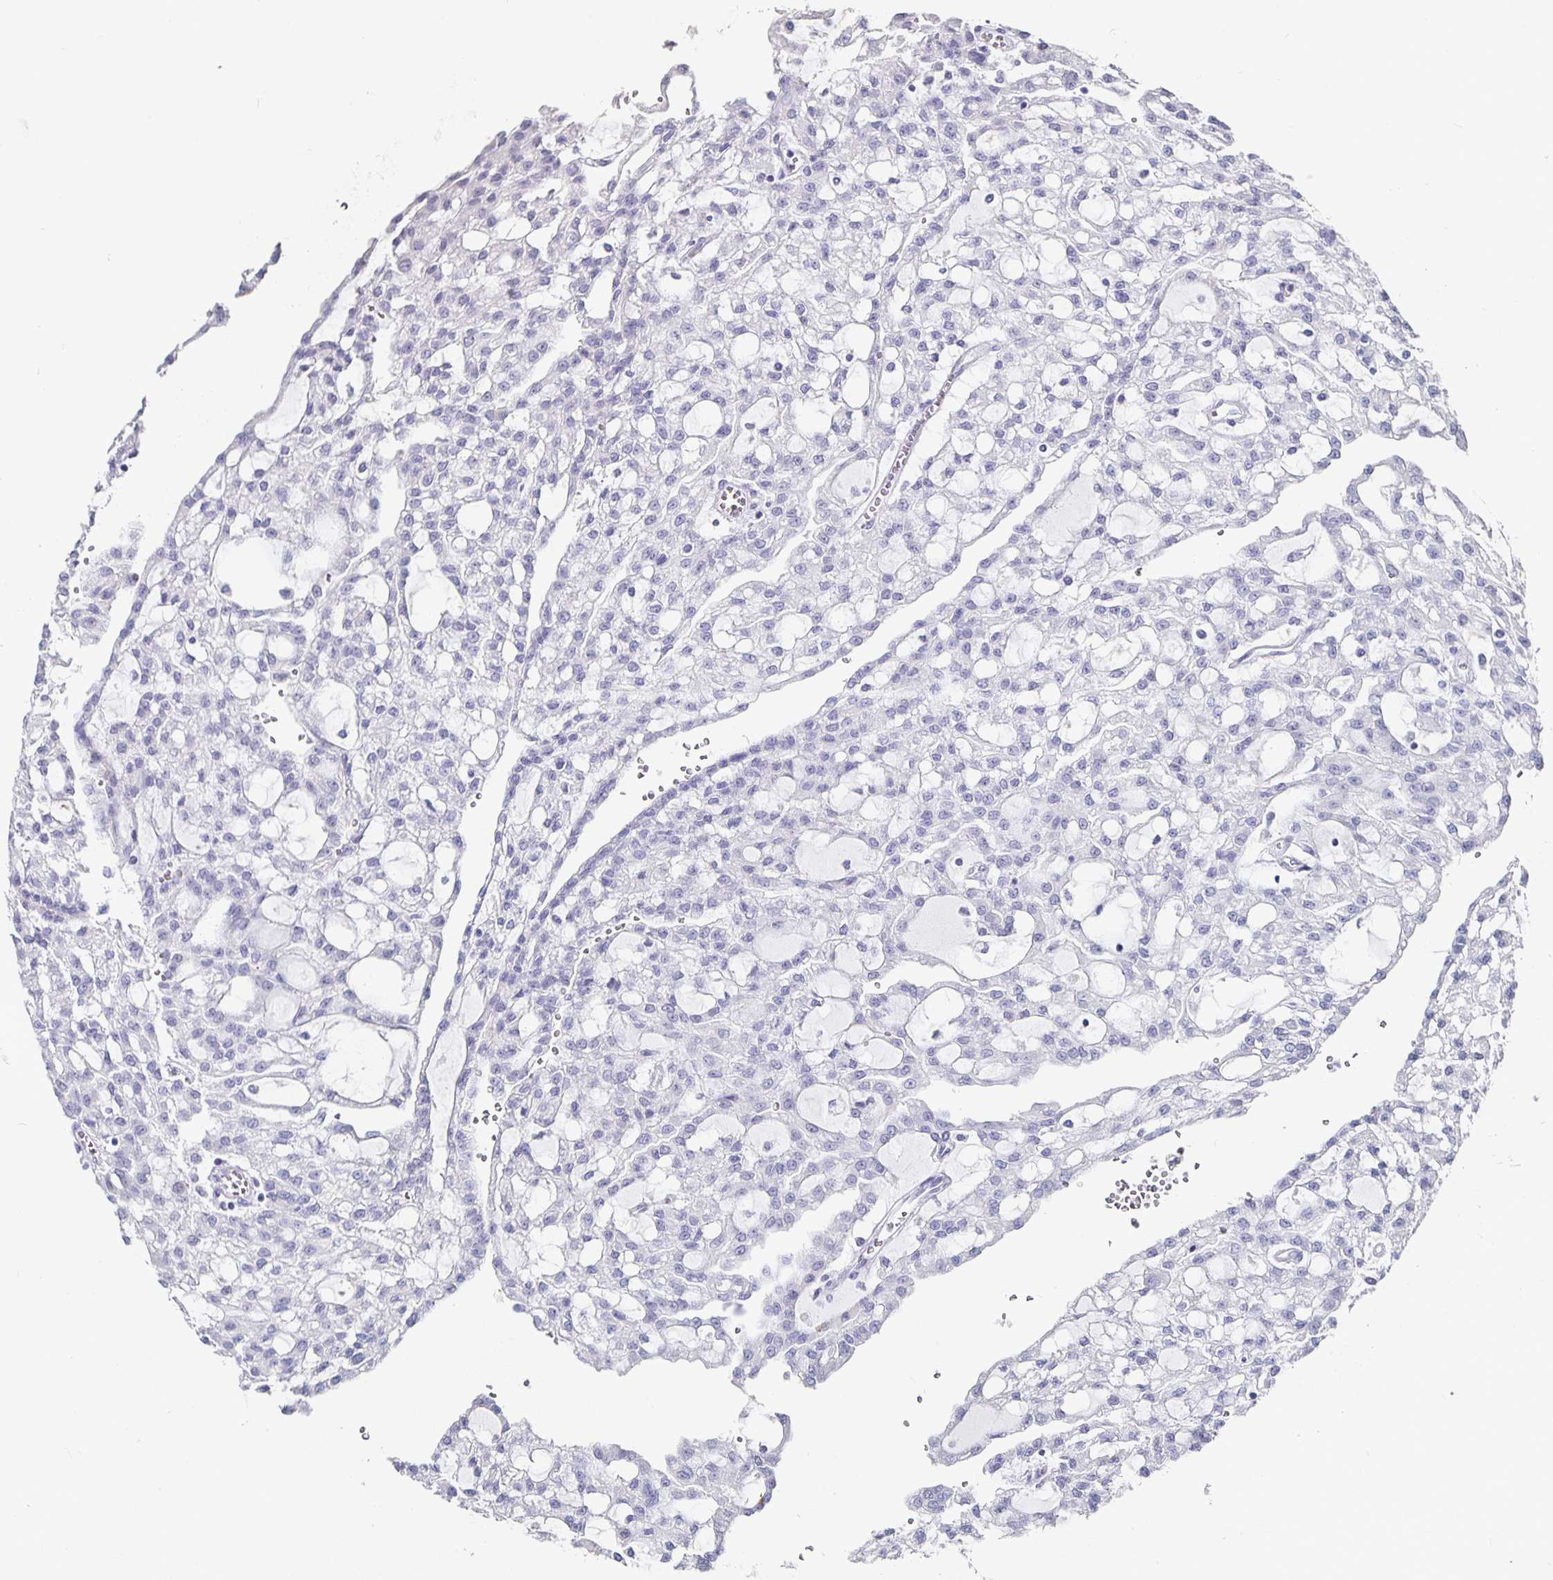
{"staining": {"intensity": "negative", "quantity": "none", "location": "none"}, "tissue": "renal cancer", "cell_type": "Tumor cells", "image_type": "cancer", "snomed": [{"axis": "morphology", "description": "Adenocarcinoma, NOS"}, {"axis": "topography", "description": "Kidney"}], "caption": "This is a micrograph of immunohistochemistry (IHC) staining of renal cancer, which shows no staining in tumor cells. (Stains: DAB (3,3'-diaminobenzidine) immunohistochemistry (IHC) with hematoxylin counter stain, Microscopy: brightfield microscopy at high magnification).", "gene": "CHGA", "patient": {"sex": "male", "age": 63}}